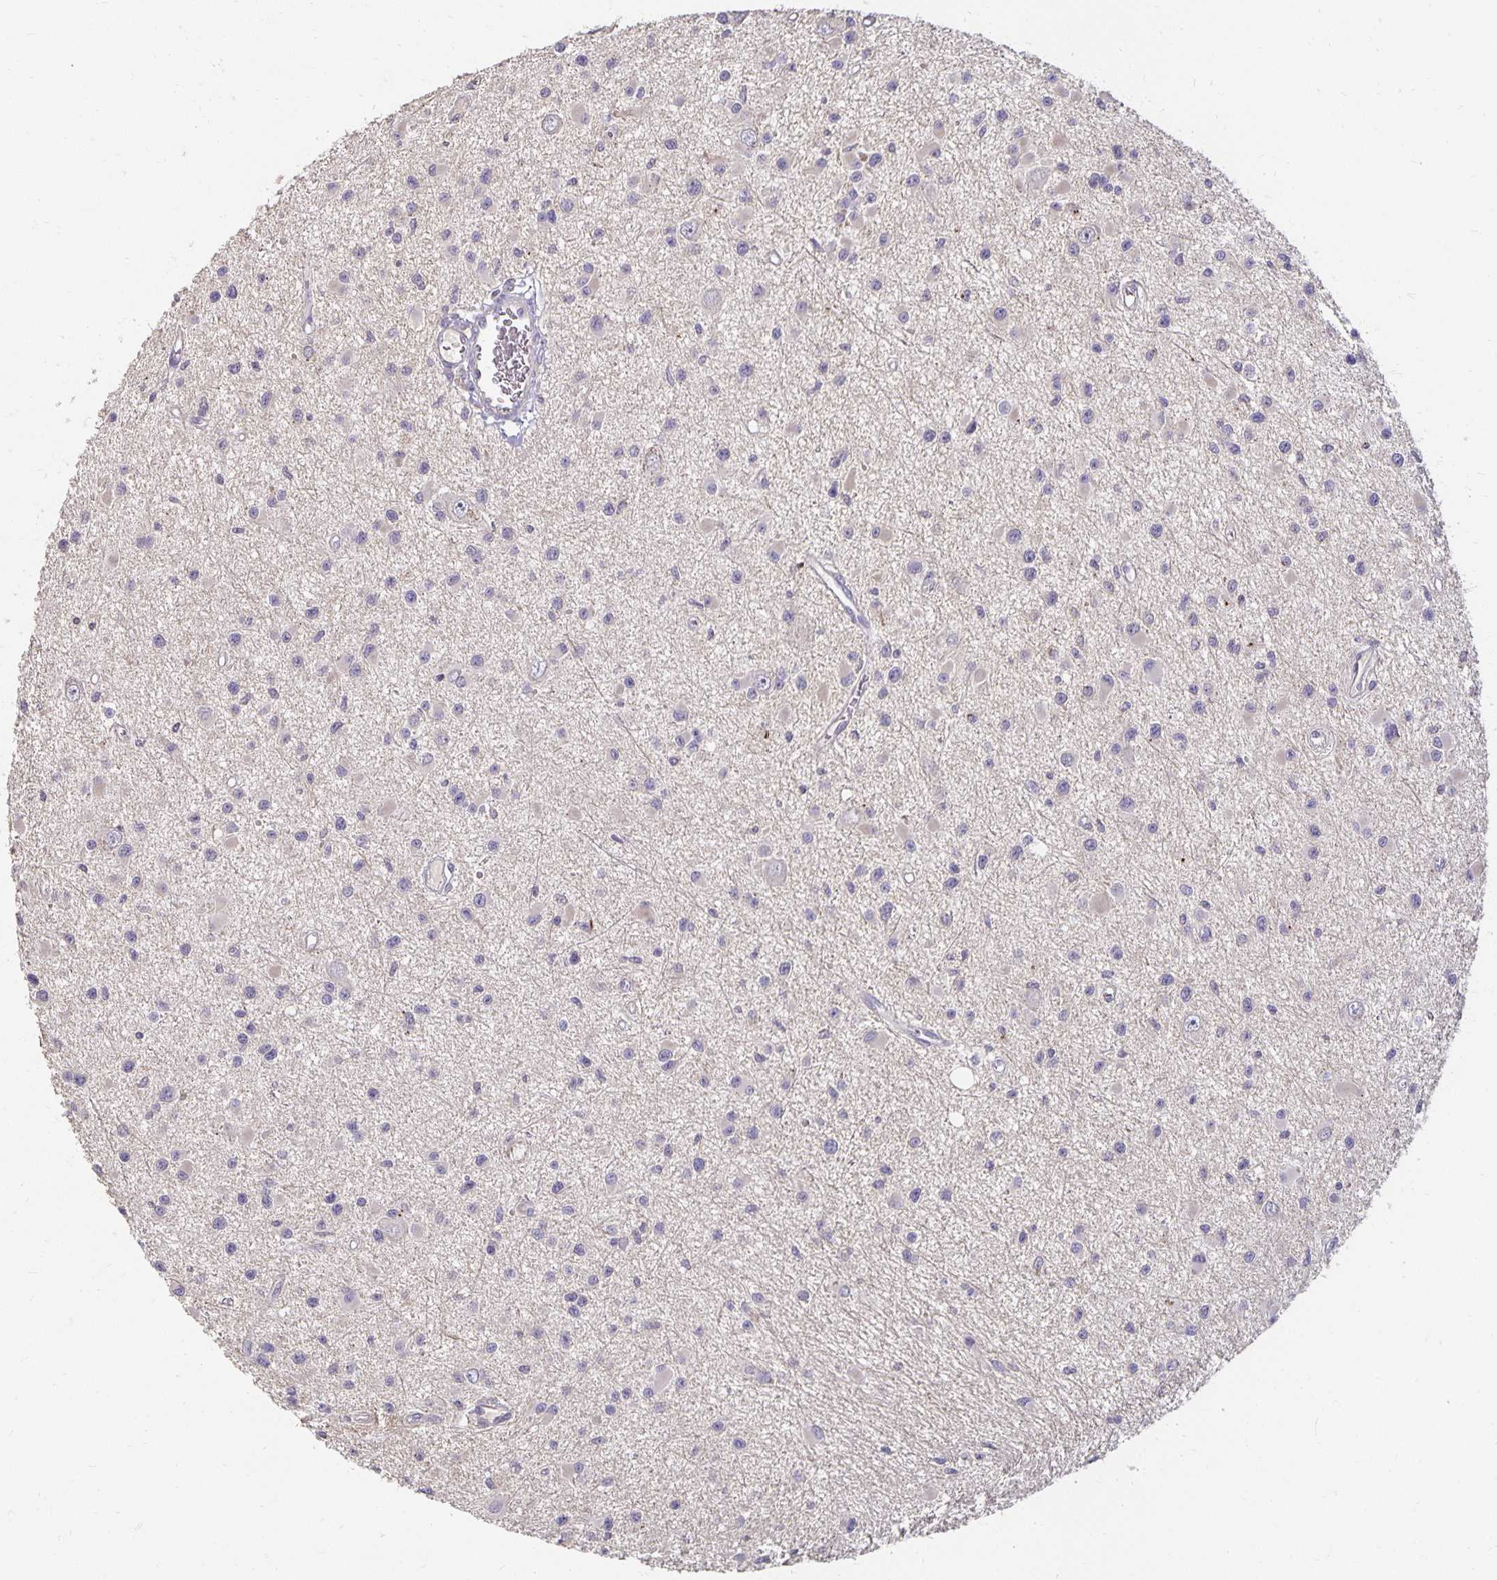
{"staining": {"intensity": "negative", "quantity": "none", "location": "none"}, "tissue": "glioma", "cell_type": "Tumor cells", "image_type": "cancer", "snomed": [{"axis": "morphology", "description": "Glioma, malignant, High grade"}, {"axis": "topography", "description": "Brain"}], "caption": "A high-resolution micrograph shows immunohistochemistry (IHC) staining of high-grade glioma (malignant), which shows no significant expression in tumor cells.", "gene": "CST6", "patient": {"sex": "male", "age": 54}}